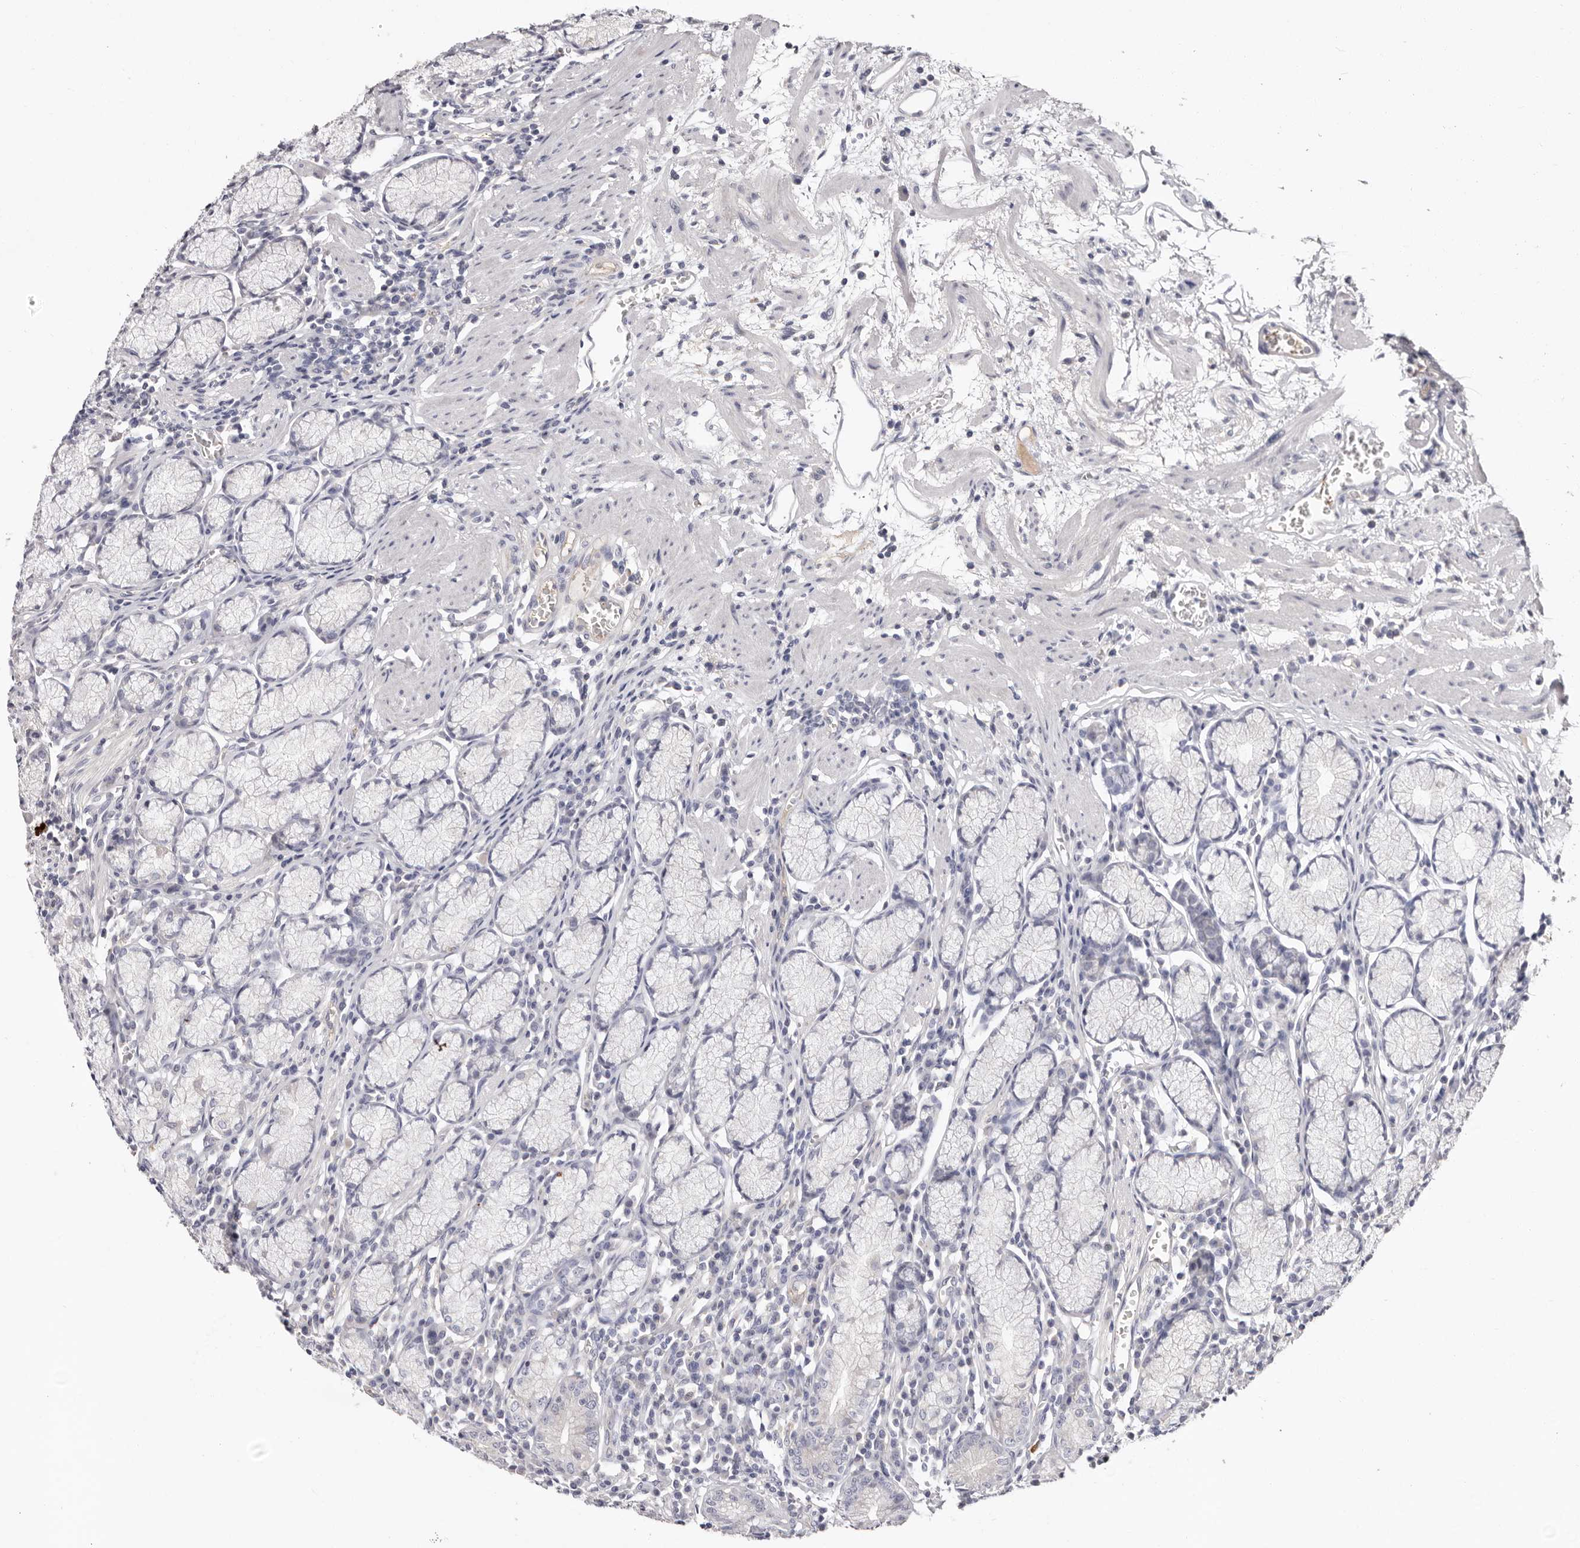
{"staining": {"intensity": "weak", "quantity": "<25%", "location": "cytoplasmic/membranous"}, "tissue": "stomach", "cell_type": "Glandular cells", "image_type": "normal", "snomed": [{"axis": "morphology", "description": "Normal tissue, NOS"}, {"axis": "topography", "description": "Stomach"}], "caption": "A high-resolution image shows immunohistochemistry (IHC) staining of normal stomach, which exhibits no significant expression in glandular cells.", "gene": "LMLN", "patient": {"sex": "male", "age": 55}}